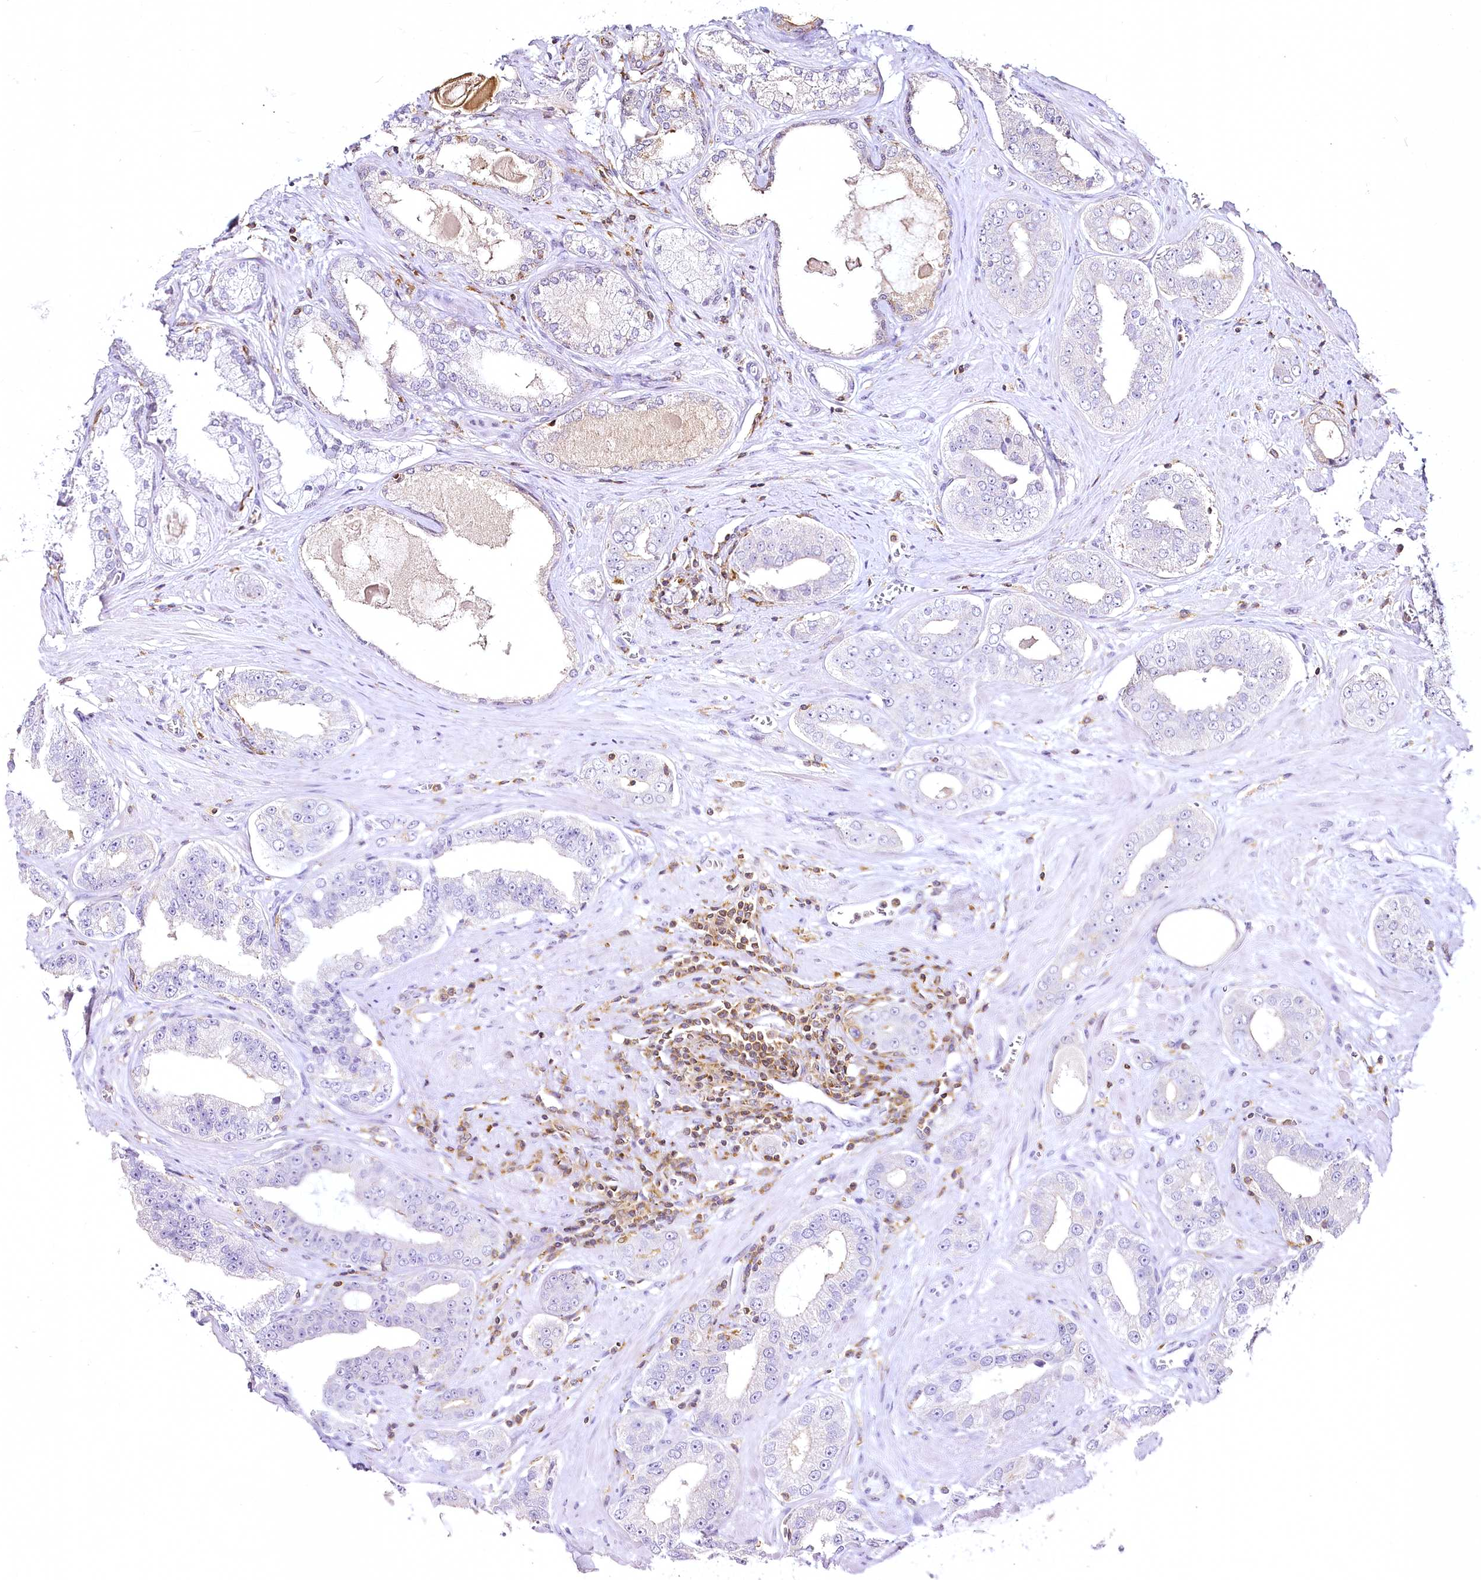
{"staining": {"intensity": "negative", "quantity": "none", "location": "none"}, "tissue": "prostate cancer", "cell_type": "Tumor cells", "image_type": "cancer", "snomed": [{"axis": "morphology", "description": "Adenocarcinoma, High grade"}, {"axis": "topography", "description": "Prostate"}], "caption": "High magnification brightfield microscopy of prostate adenocarcinoma (high-grade) stained with DAB (brown) and counterstained with hematoxylin (blue): tumor cells show no significant positivity.", "gene": "DOCK2", "patient": {"sex": "male", "age": 71}}